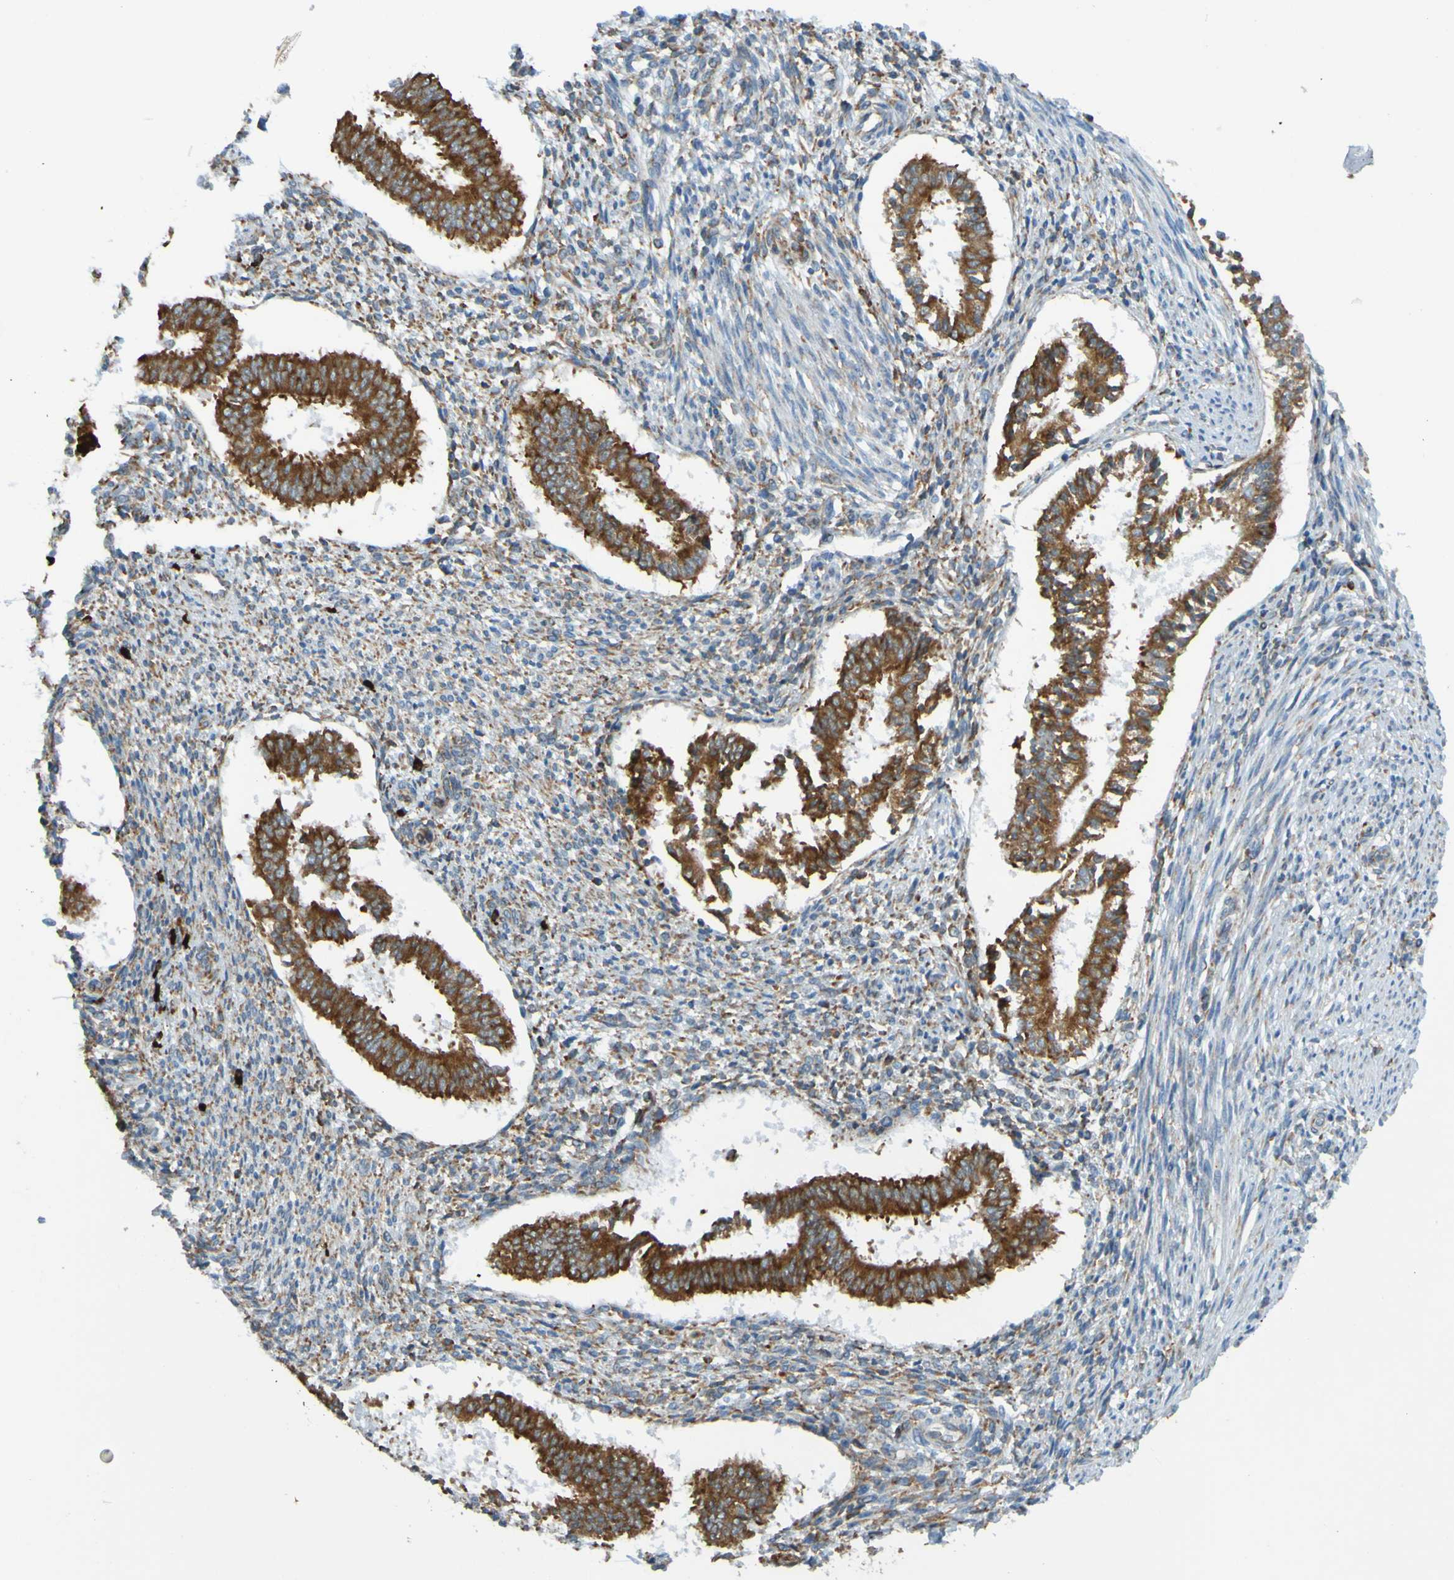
{"staining": {"intensity": "weak", "quantity": "25%-75%", "location": "cytoplasmic/membranous"}, "tissue": "endometrium", "cell_type": "Cells in endometrial stroma", "image_type": "normal", "snomed": [{"axis": "morphology", "description": "Normal tissue, NOS"}, {"axis": "topography", "description": "Endometrium"}], "caption": "An IHC histopathology image of normal tissue is shown. Protein staining in brown shows weak cytoplasmic/membranous positivity in endometrium within cells in endometrial stroma. The staining was performed using DAB (3,3'-diaminobenzidine) to visualize the protein expression in brown, while the nuclei were stained in blue with hematoxylin (Magnification: 20x).", "gene": "SSR1", "patient": {"sex": "female", "age": 35}}